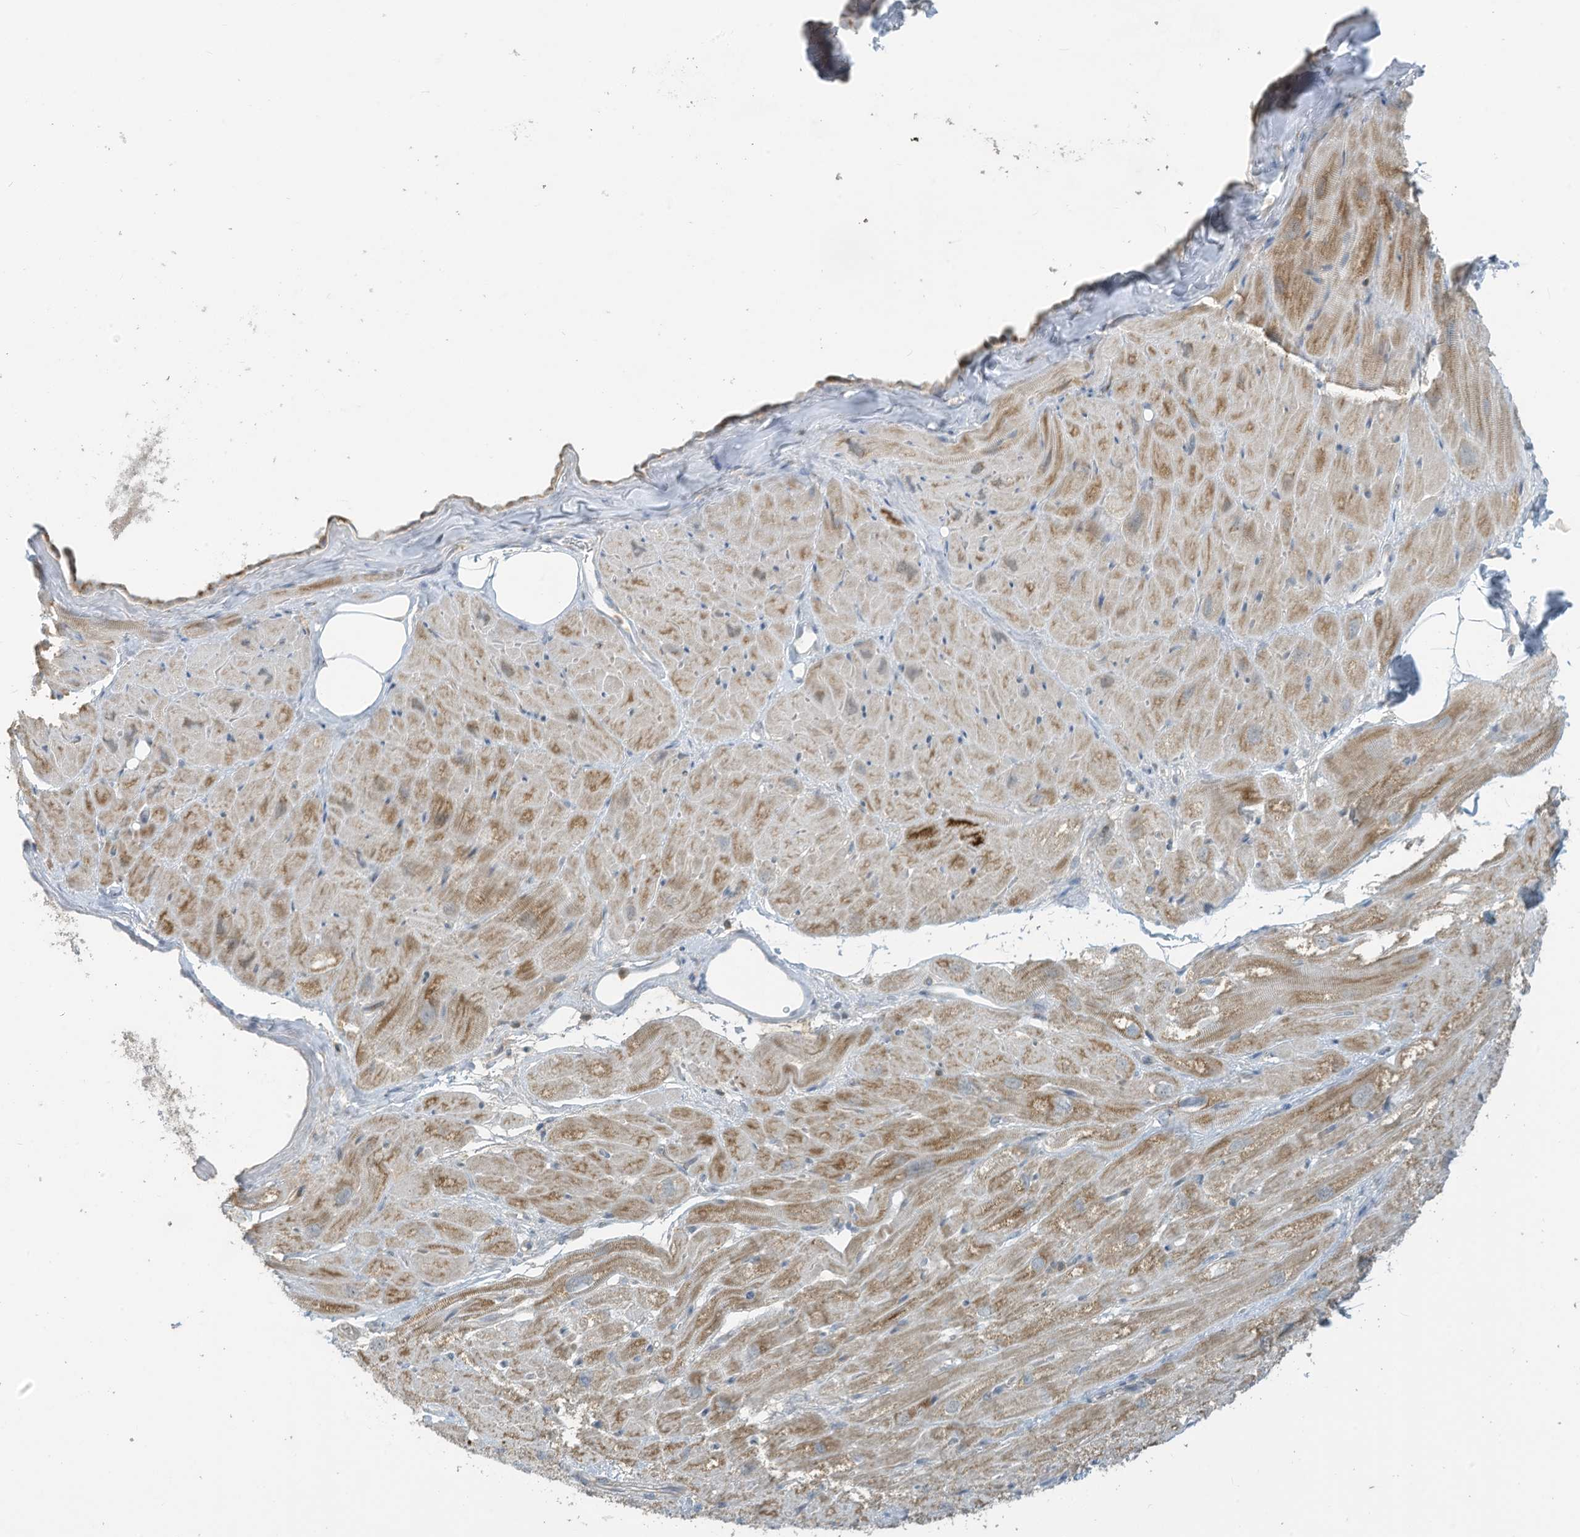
{"staining": {"intensity": "moderate", "quantity": "25%-75%", "location": "cytoplasmic/membranous"}, "tissue": "heart muscle", "cell_type": "Cardiomyocytes", "image_type": "normal", "snomed": [{"axis": "morphology", "description": "Normal tissue, NOS"}, {"axis": "topography", "description": "Heart"}], "caption": "Moderate cytoplasmic/membranous protein staining is seen in about 25%-75% of cardiomyocytes in heart muscle. Nuclei are stained in blue.", "gene": "PARVG", "patient": {"sex": "male", "age": 50}}